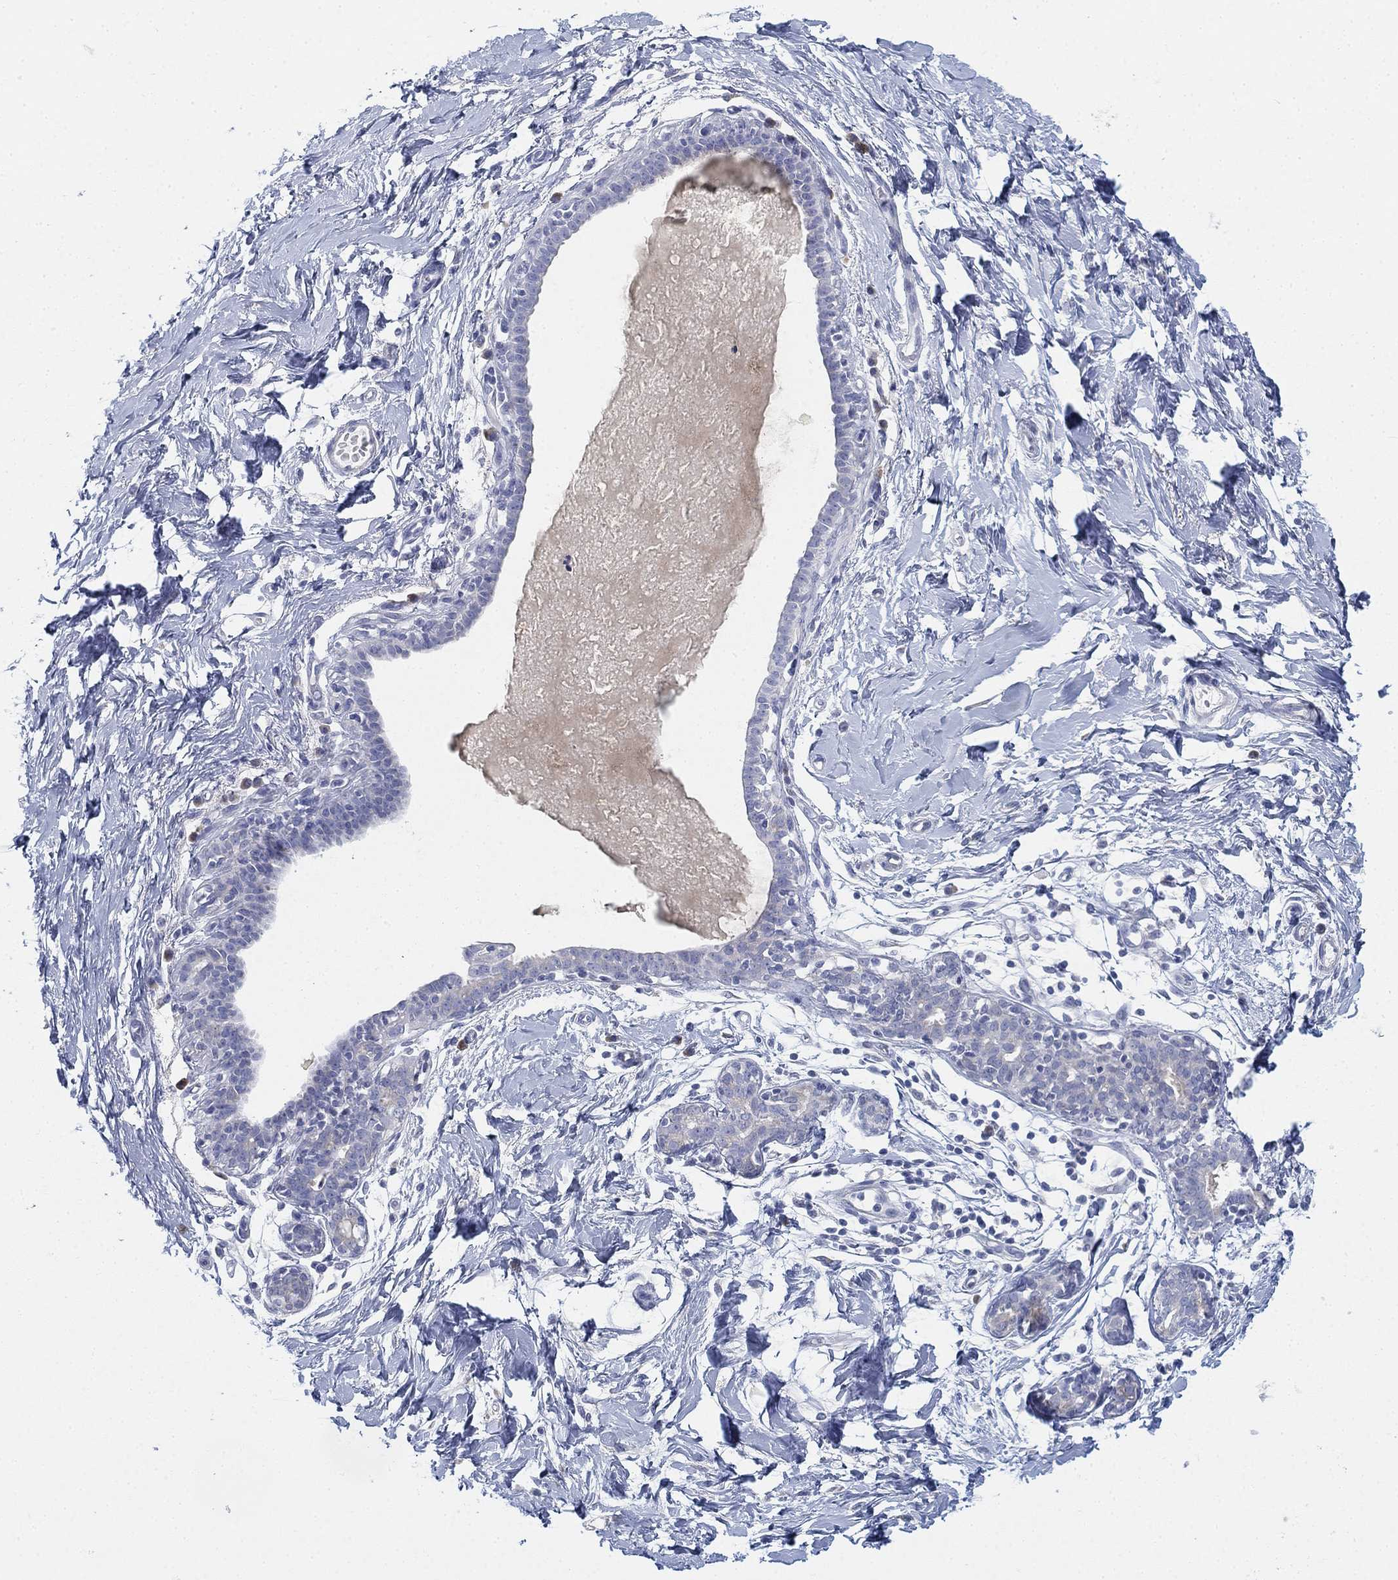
{"staining": {"intensity": "negative", "quantity": "none", "location": "none"}, "tissue": "breast", "cell_type": "Adipocytes", "image_type": "normal", "snomed": [{"axis": "morphology", "description": "Normal tissue, NOS"}, {"axis": "topography", "description": "Breast"}], "caption": "Immunohistochemistry (IHC) of benign breast shows no expression in adipocytes. (DAB (3,3'-diaminobenzidine) immunohistochemistry, high magnification).", "gene": "GCNA", "patient": {"sex": "female", "age": 37}}